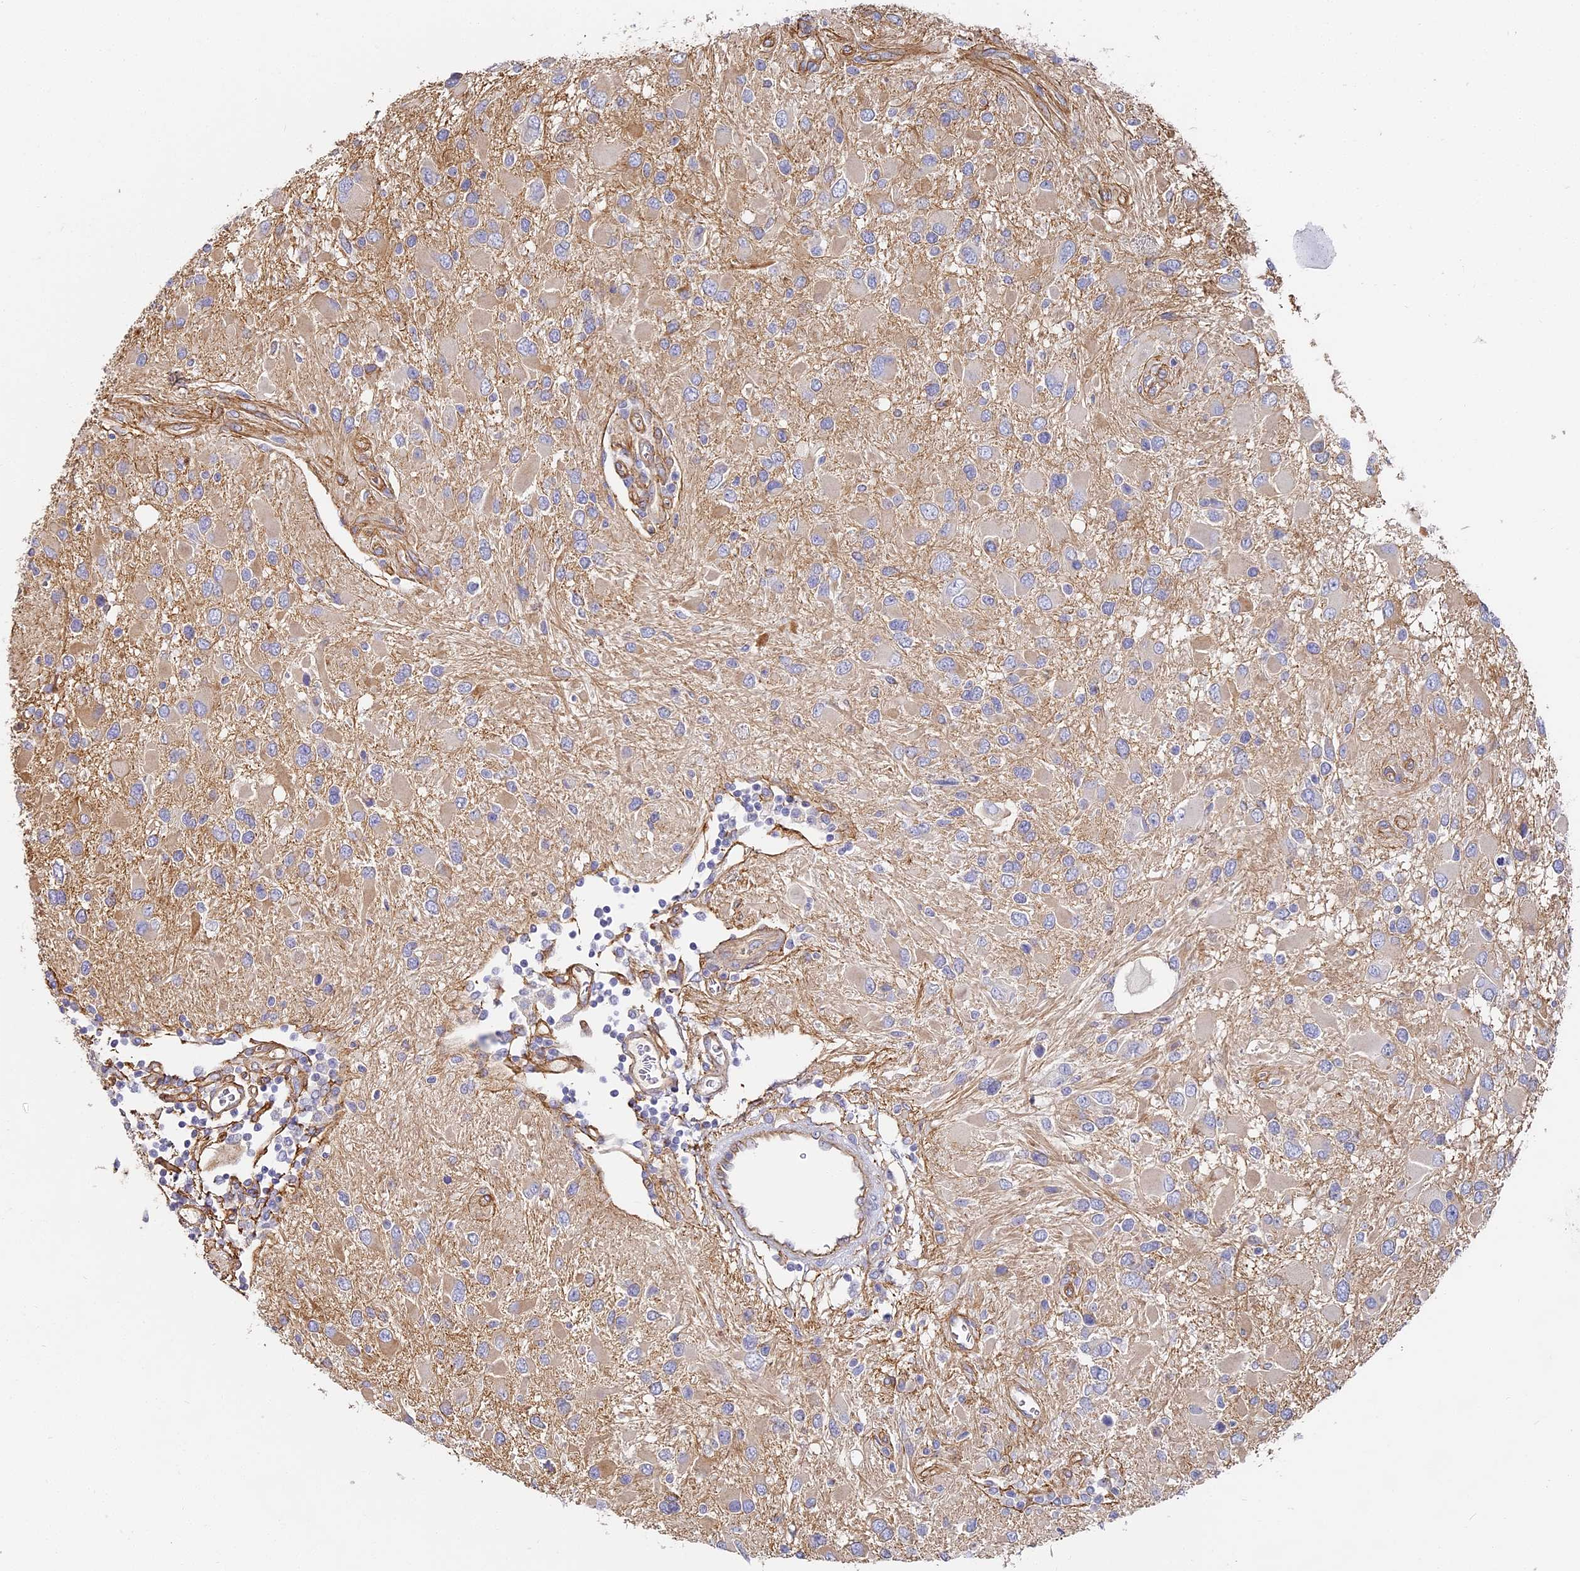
{"staining": {"intensity": "weak", "quantity": "<25%", "location": "cytoplasmic/membranous"}, "tissue": "glioma", "cell_type": "Tumor cells", "image_type": "cancer", "snomed": [{"axis": "morphology", "description": "Glioma, malignant, High grade"}, {"axis": "topography", "description": "Brain"}], "caption": "Human malignant high-grade glioma stained for a protein using immunohistochemistry (IHC) demonstrates no expression in tumor cells.", "gene": "CCDC30", "patient": {"sex": "male", "age": 53}}